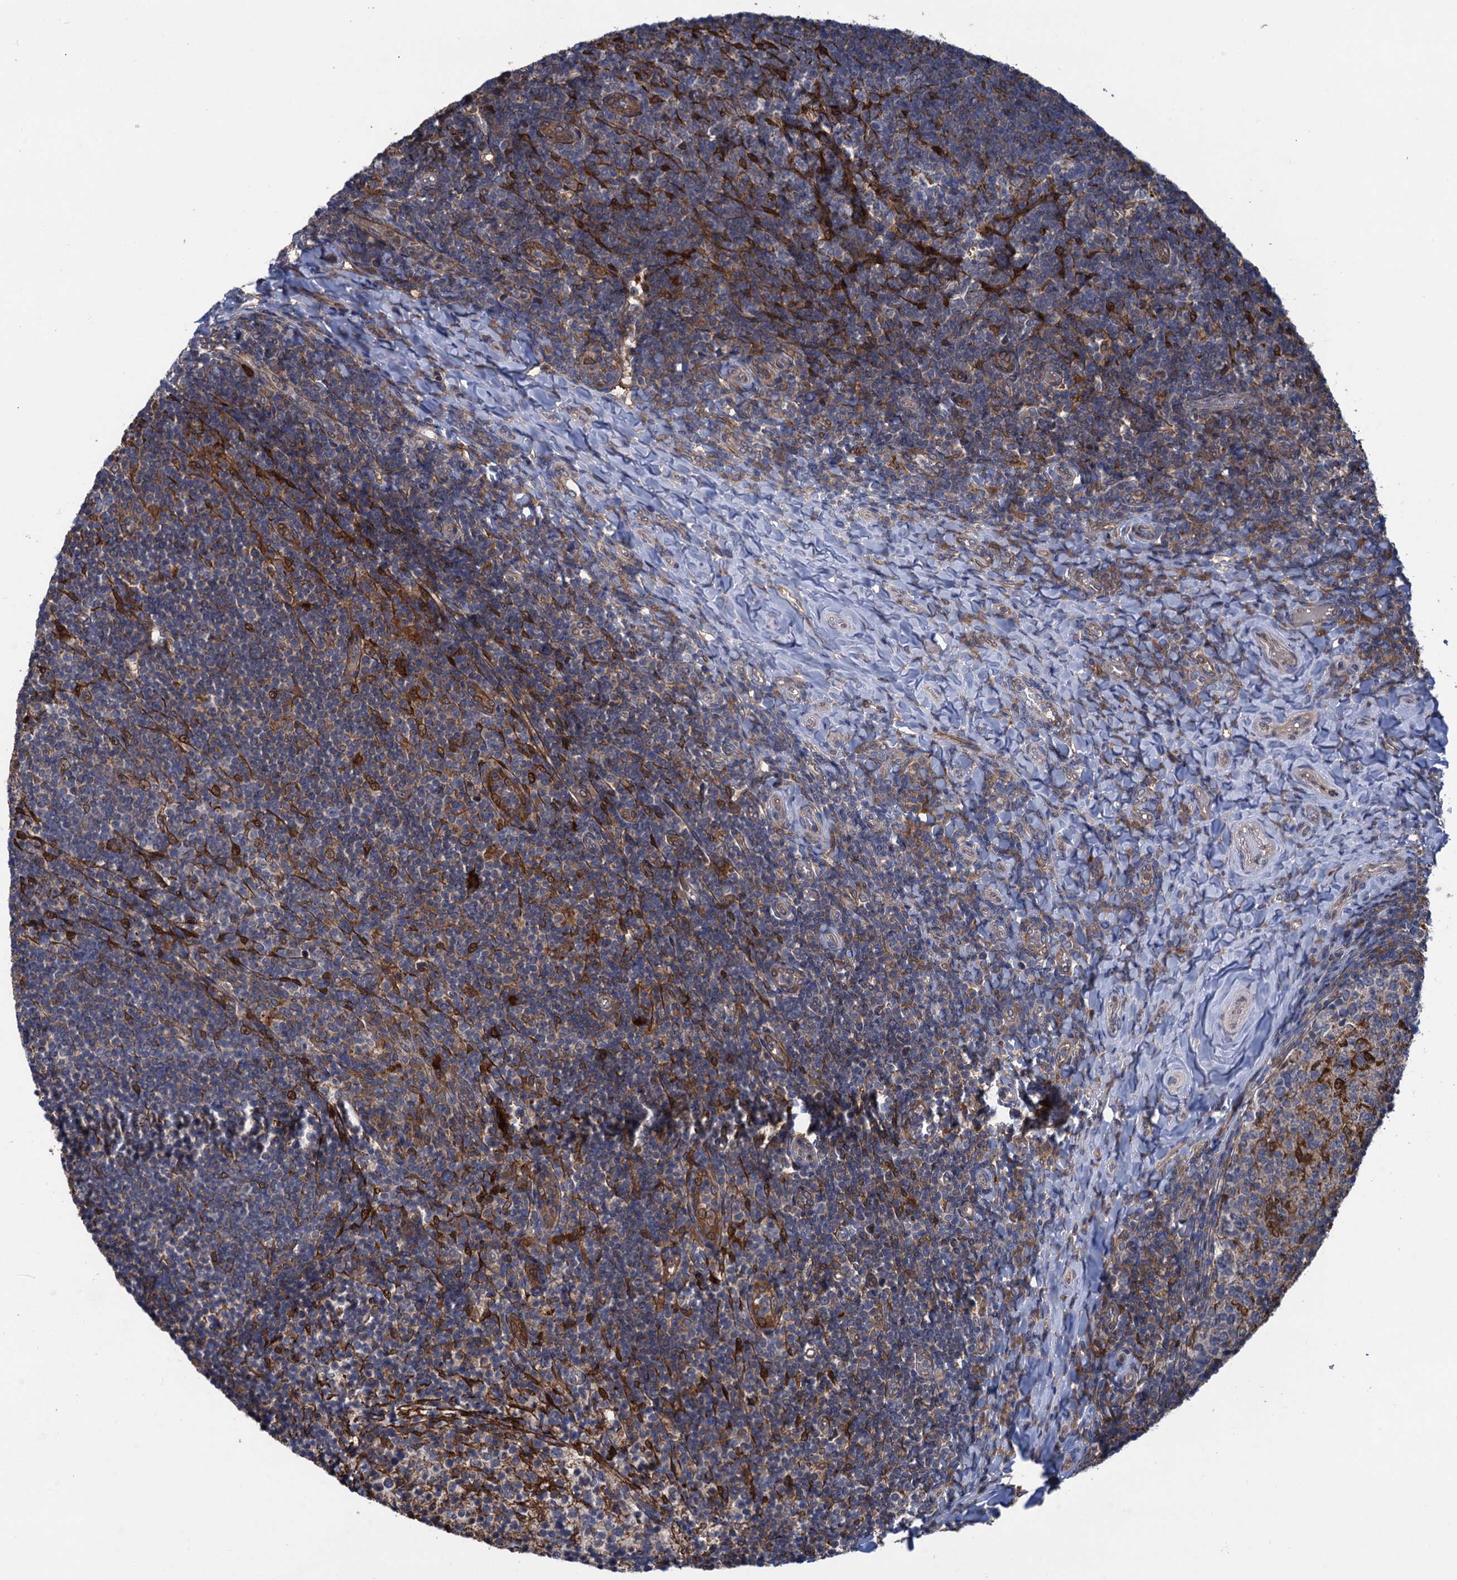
{"staining": {"intensity": "moderate", "quantity": "<25%", "location": "cytoplasmic/membranous"}, "tissue": "tonsil", "cell_type": "Germinal center cells", "image_type": "normal", "snomed": [{"axis": "morphology", "description": "Normal tissue, NOS"}, {"axis": "topography", "description": "Tonsil"}], "caption": "Immunohistochemistry of unremarkable human tonsil displays low levels of moderate cytoplasmic/membranous positivity in approximately <25% of germinal center cells.", "gene": "CNTN5", "patient": {"sex": "female", "age": 10}}